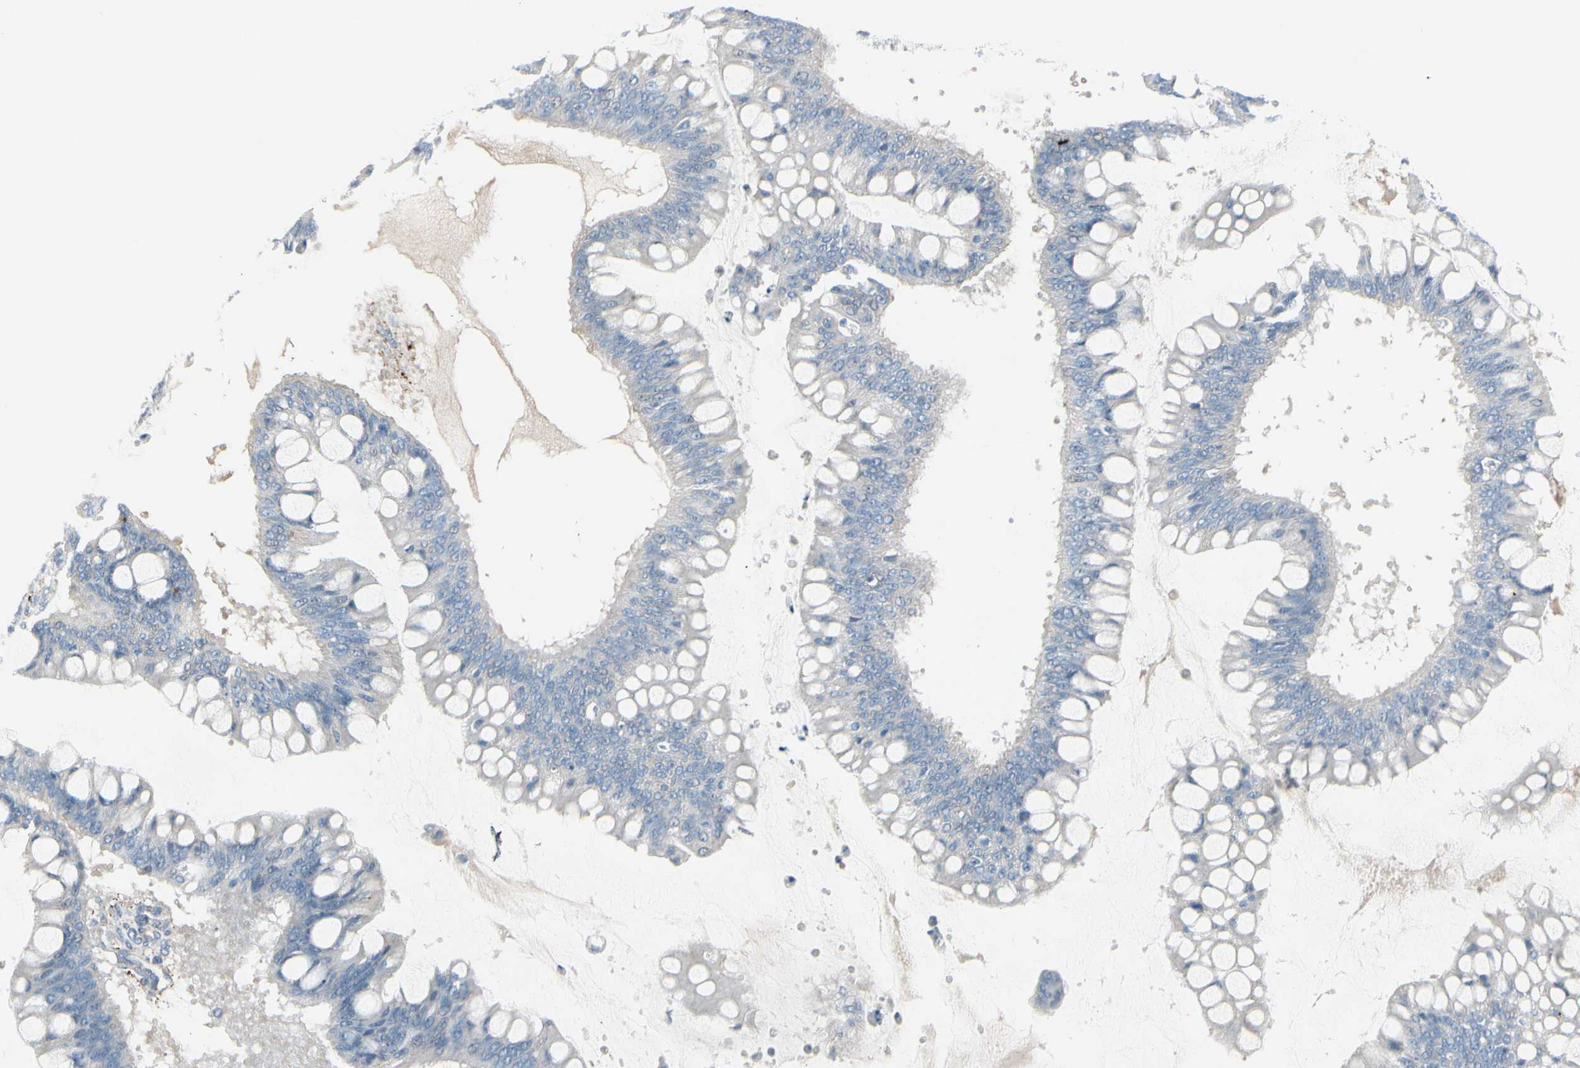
{"staining": {"intensity": "negative", "quantity": "none", "location": "none"}, "tissue": "ovarian cancer", "cell_type": "Tumor cells", "image_type": "cancer", "snomed": [{"axis": "morphology", "description": "Cystadenocarcinoma, mucinous, NOS"}, {"axis": "topography", "description": "Ovary"}], "caption": "This is an immunohistochemistry image of human ovarian mucinous cystadenocarcinoma. There is no expression in tumor cells.", "gene": "CACNA2D1", "patient": {"sex": "female", "age": 73}}